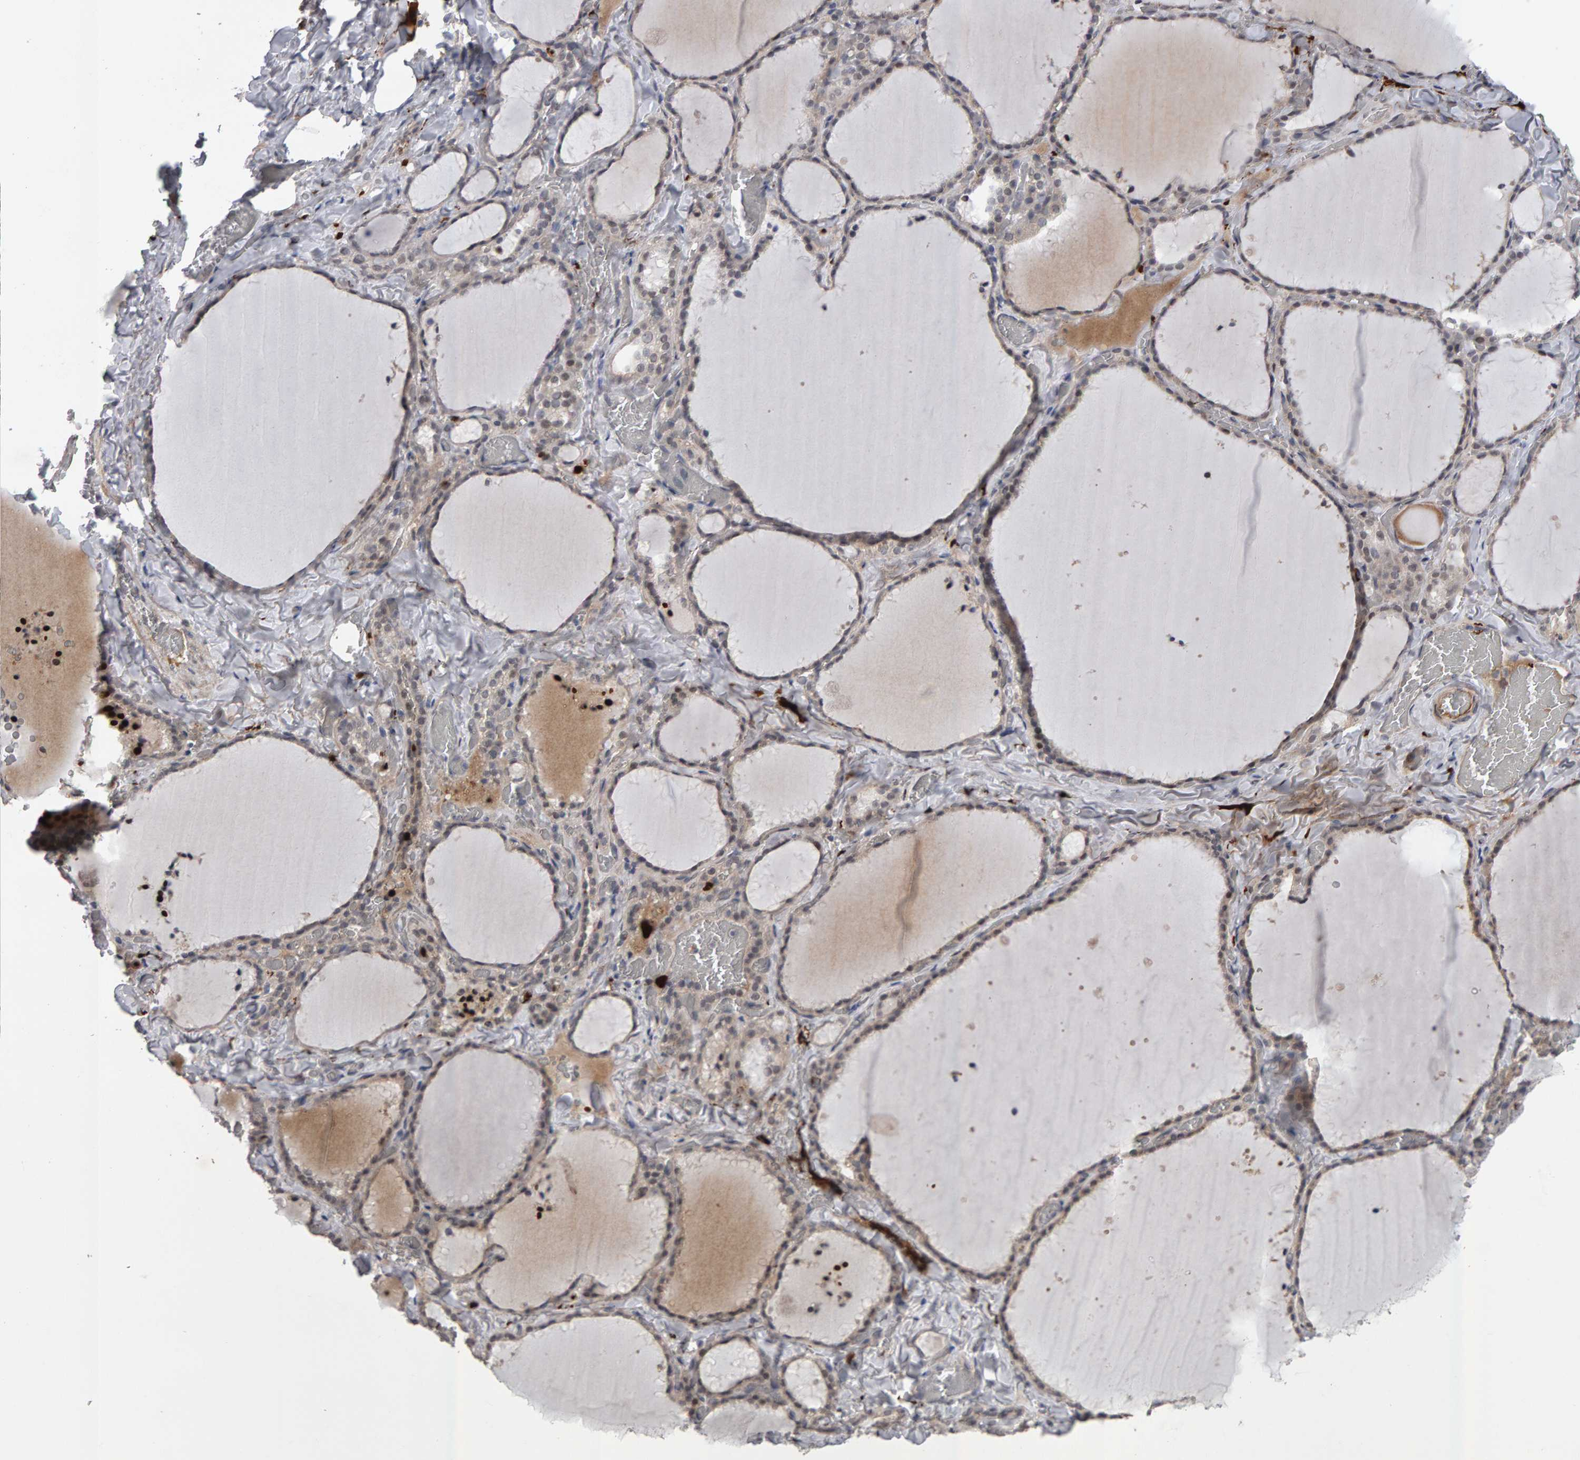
{"staining": {"intensity": "moderate", "quantity": "25%-75%", "location": "cytoplasmic/membranous,nuclear"}, "tissue": "thyroid gland", "cell_type": "Glandular cells", "image_type": "normal", "snomed": [{"axis": "morphology", "description": "Normal tissue, NOS"}, {"axis": "topography", "description": "Thyroid gland"}], "caption": "Immunohistochemistry (IHC) (DAB) staining of unremarkable thyroid gland shows moderate cytoplasmic/membranous,nuclear protein positivity in approximately 25%-75% of glandular cells.", "gene": "IPO8", "patient": {"sex": "female", "age": 22}}